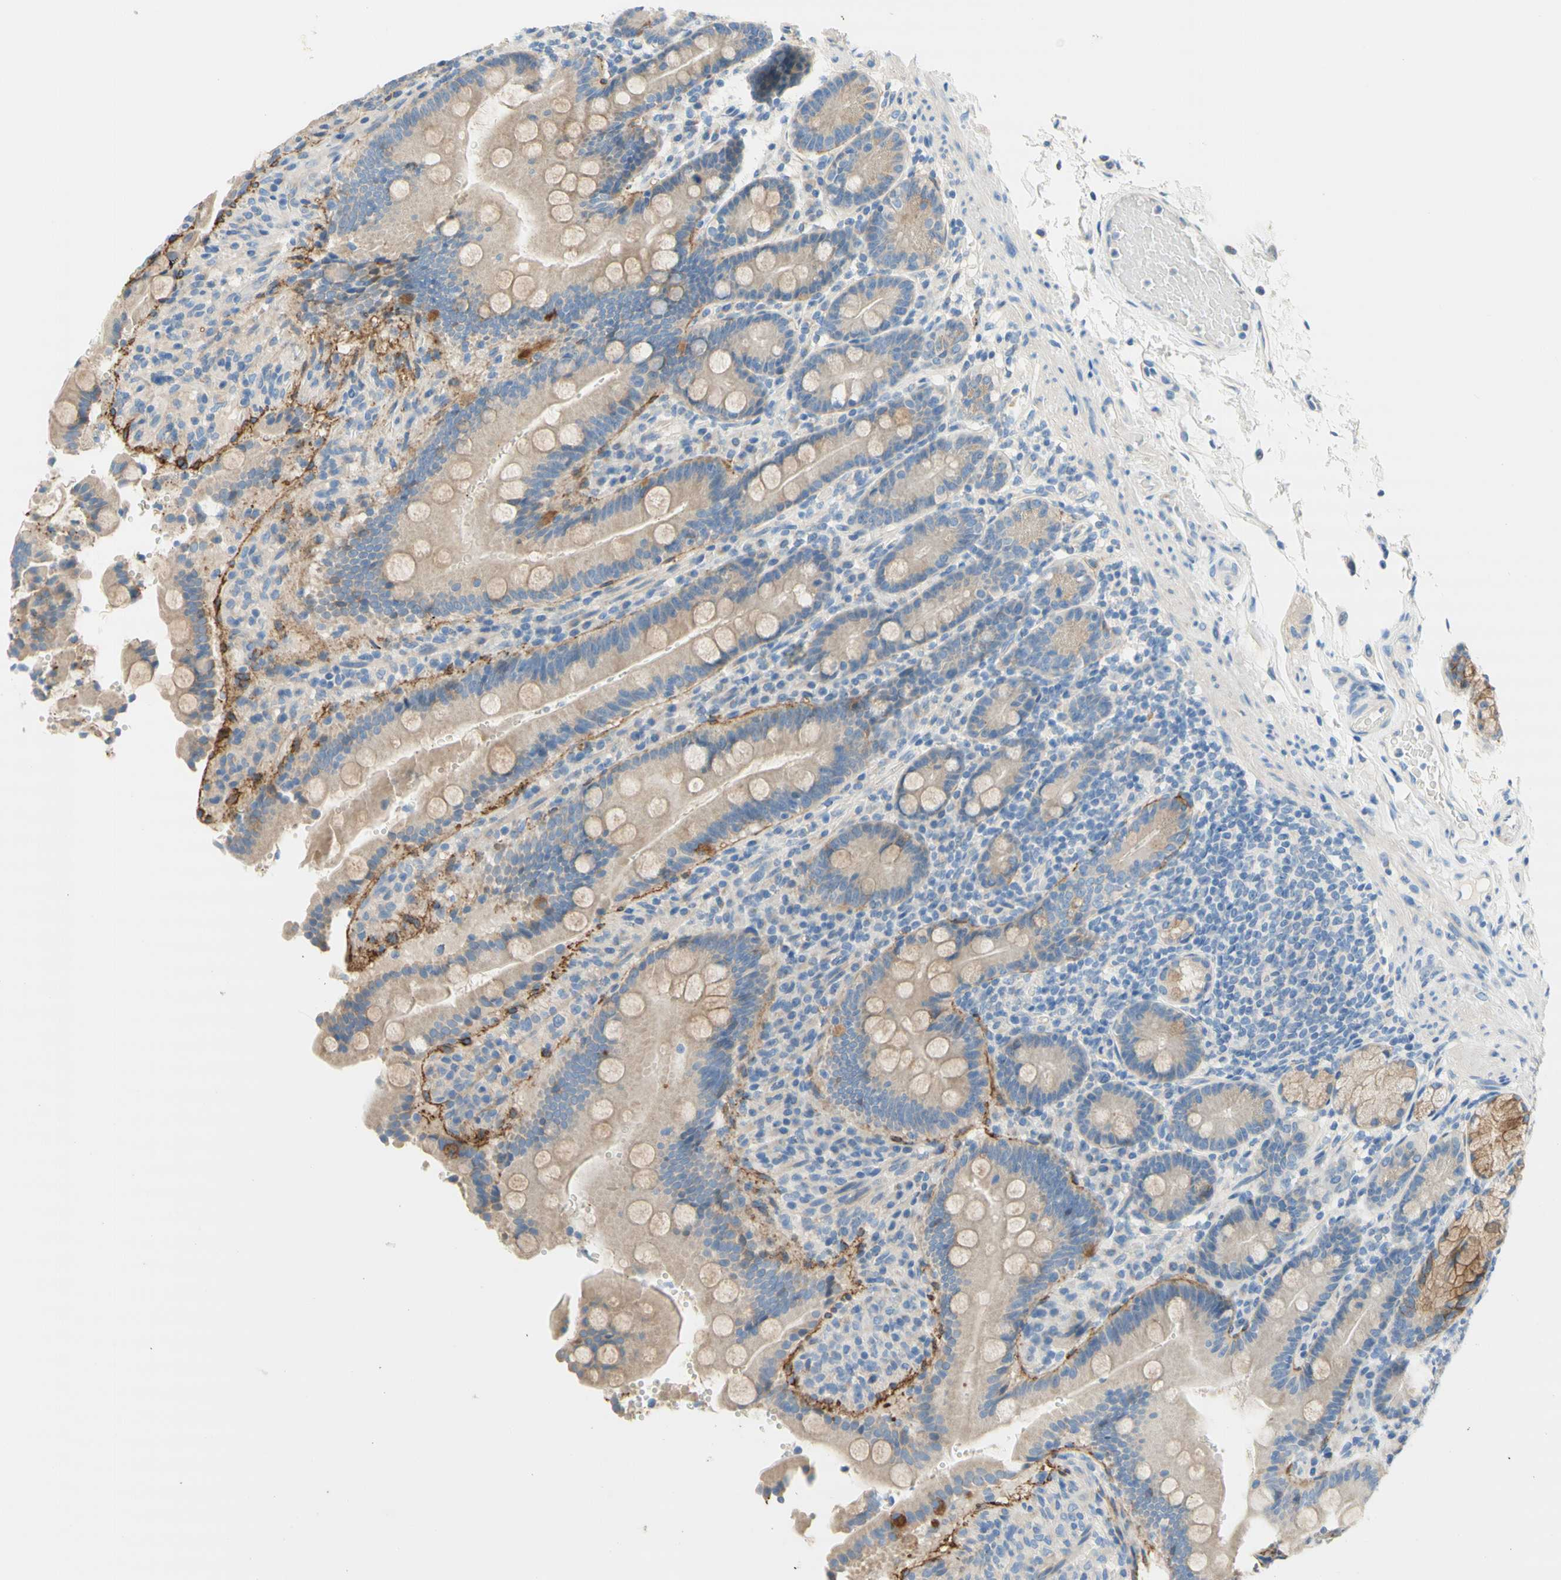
{"staining": {"intensity": "weak", "quantity": ">75%", "location": "cytoplasmic/membranous"}, "tissue": "duodenum", "cell_type": "Glandular cells", "image_type": "normal", "snomed": [{"axis": "morphology", "description": "Normal tissue, NOS"}, {"axis": "topography", "description": "Small intestine, NOS"}], "caption": "This micrograph shows normal duodenum stained with immunohistochemistry to label a protein in brown. The cytoplasmic/membranous of glandular cells show weak positivity for the protein. Nuclei are counter-stained blue.", "gene": "F3", "patient": {"sex": "female", "age": 71}}